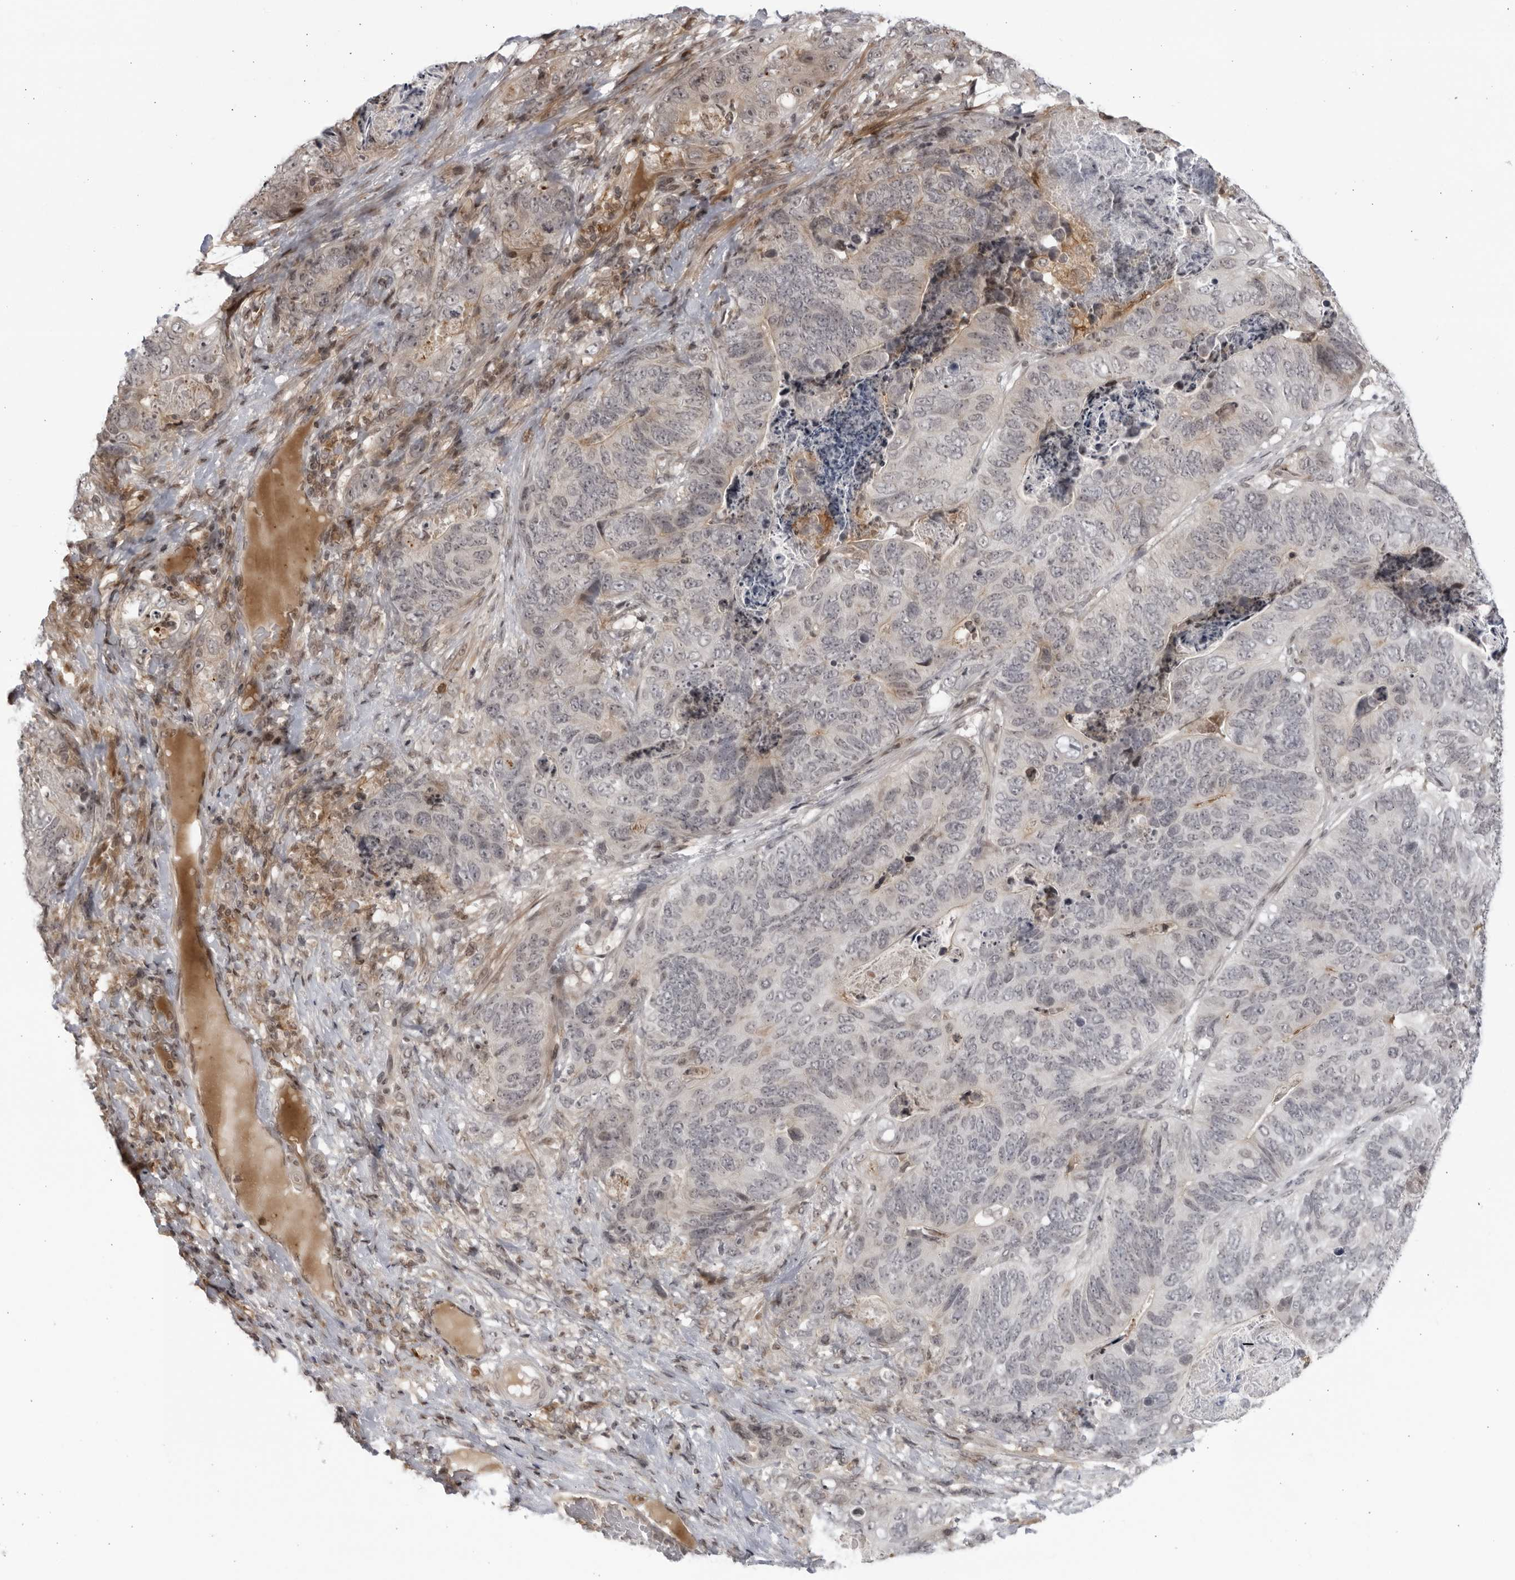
{"staining": {"intensity": "negative", "quantity": "none", "location": "none"}, "tissue": "stomach cancer", "cell_type": "Tumor cells", "image_type": "cancer", "snomed": [{"axis": "morphology", "description": "Normal tissue, NOS"}, {"axis": "morphology", "description": "Adenocarcinoma, NOS"}, {"axis": "topography", "description": "Stomach"}], "caption": "IHC of stomach cancer demonstrates no staining in tumor cells.", "gene": "DTL", "patient": {"sex": "female", "age": 89}}